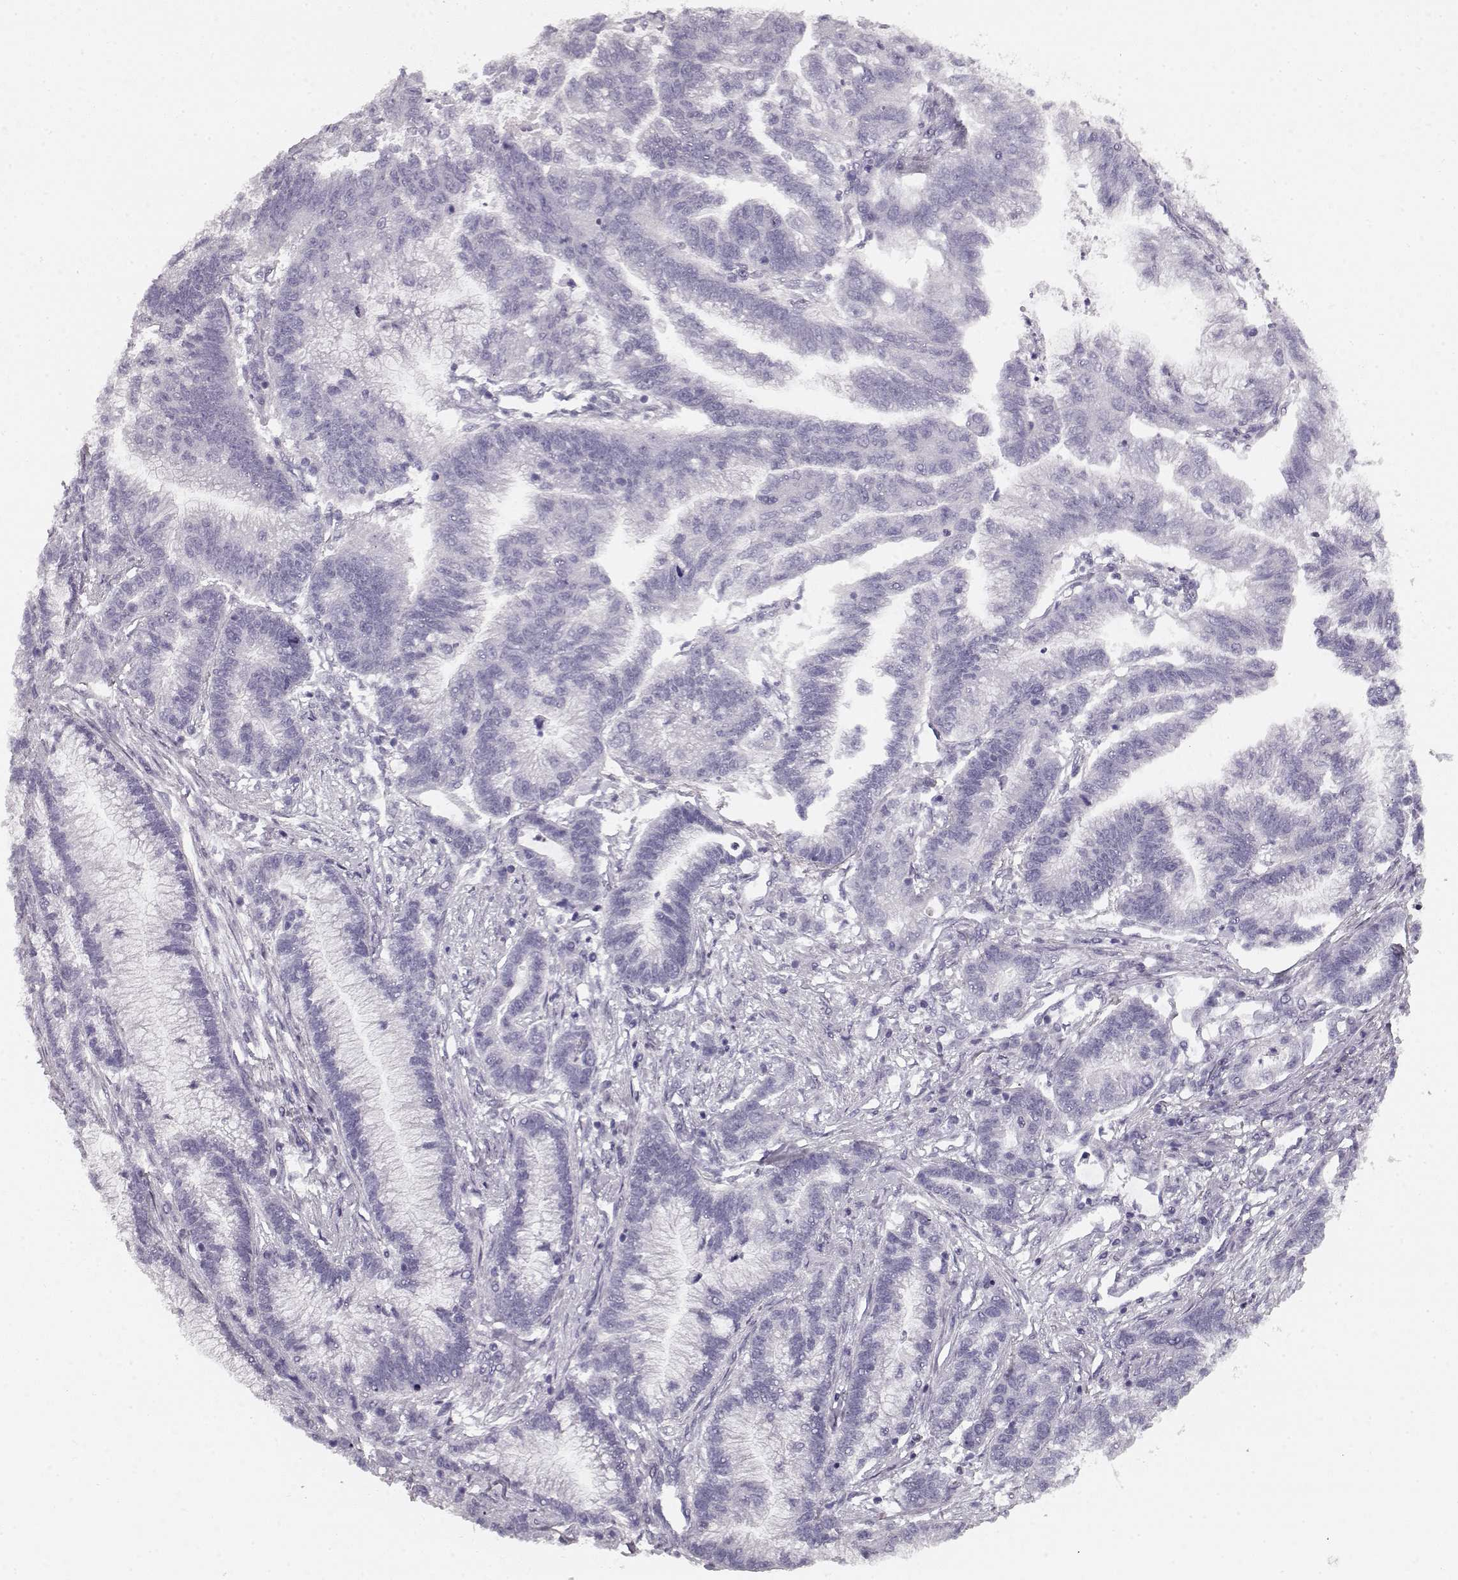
{"staining": {"intensity": "negative", "quantity": "none", "location": "none"}, "tissue": "stomach cancer", "cell_type": "Tumor cells", "image_type": "cancer", "snomed": [{"axis": "morphology", "description": "Adenocarcinoma, NOS"}, {"axis": "topography", "description": "Stomach"}], "caption": "DAB (3,3'-diaminobenzidine) immunohistochemical staining of human adenocarcinoma (stomach) displays no significant positivity in tumor cells.", "gene": "KIAA0319", "patient": {"sex": "male", "age": 83}}